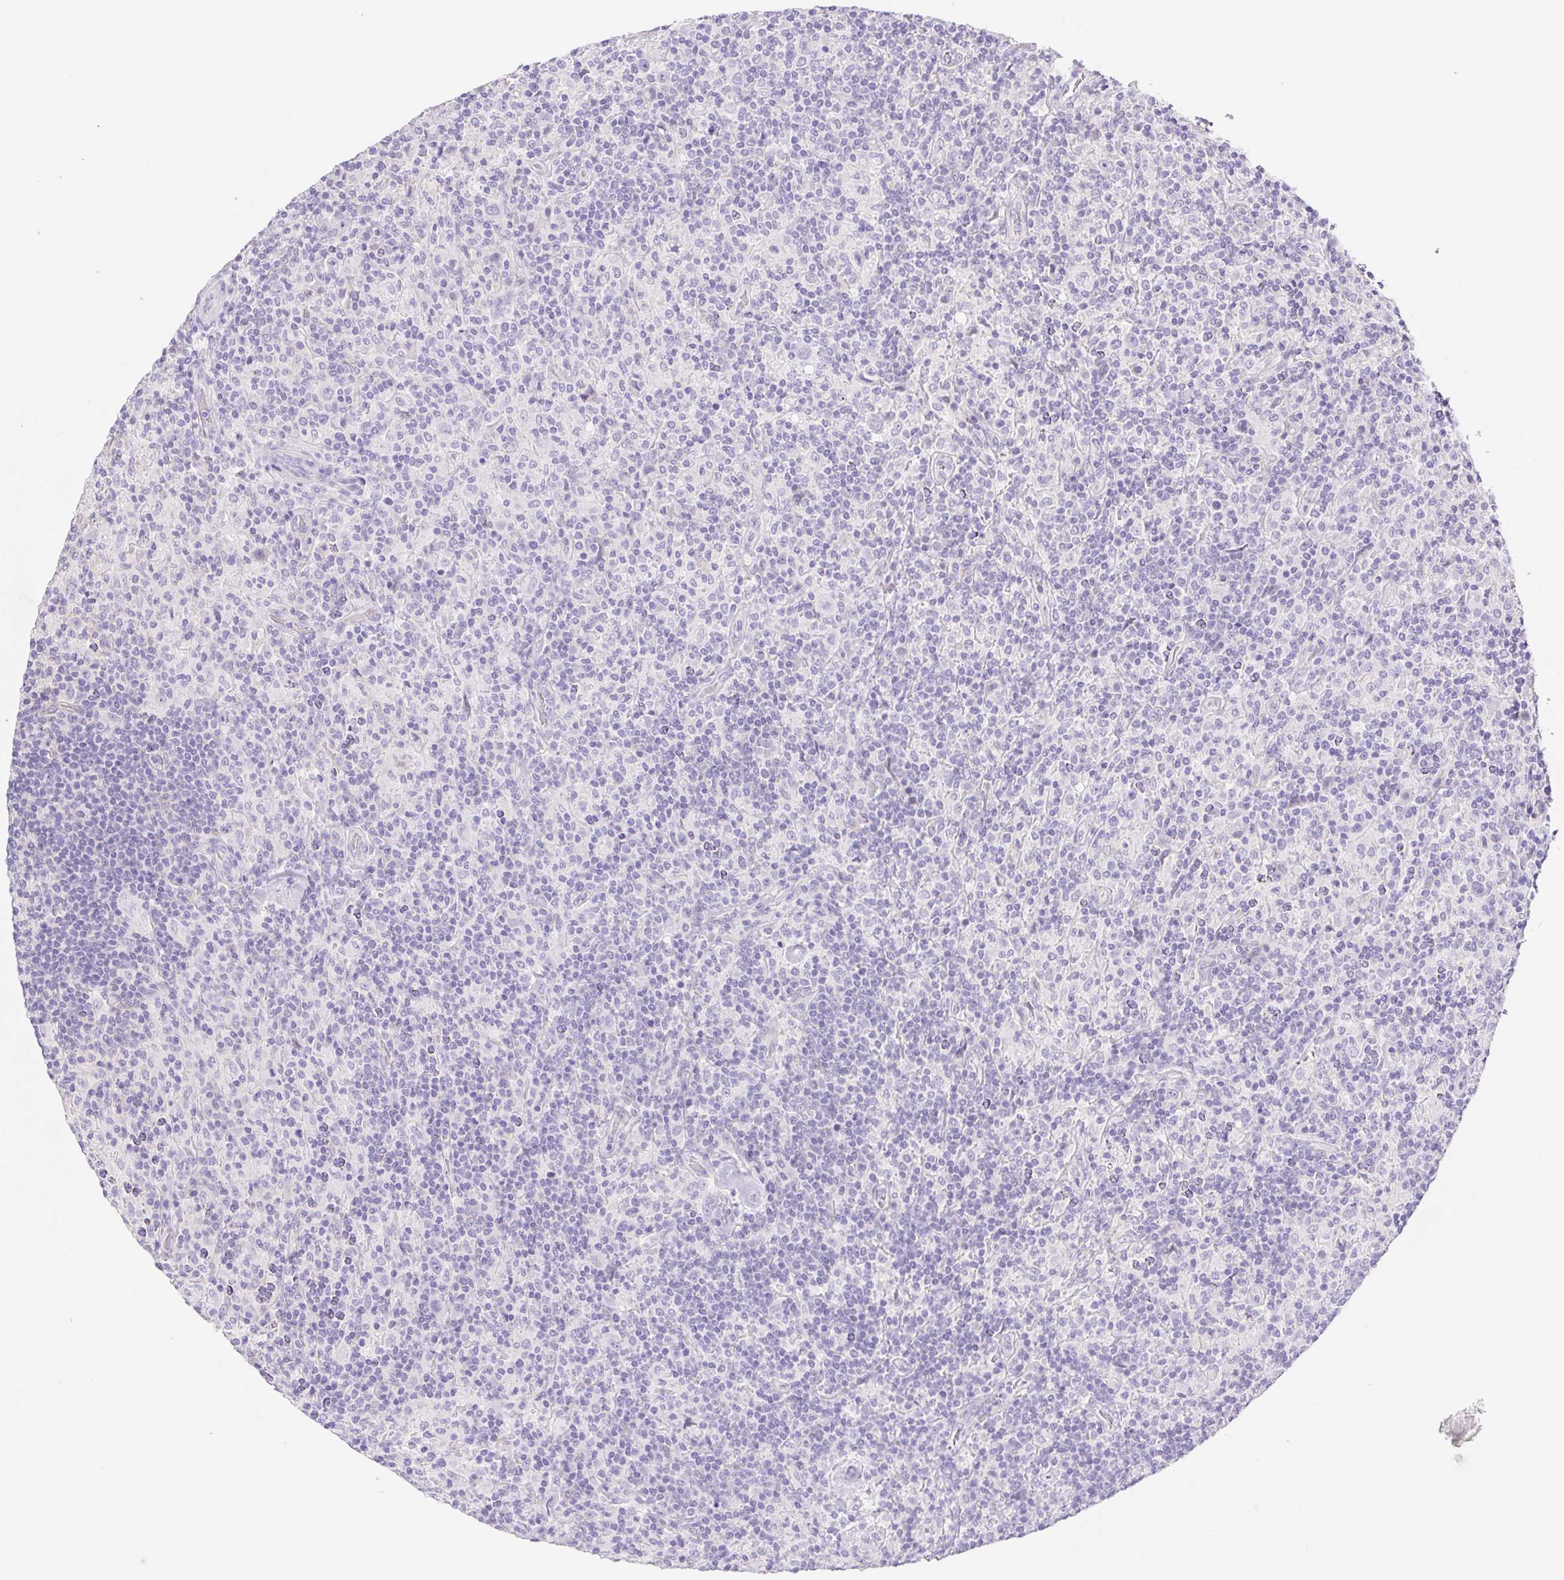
{"staining": {"intensity": "negative", "quantity": "none", "location": "none"}, "tissue": "lymphoma", "cell_type": "Tumor cells", "image_type": "cancer", "snomed": [{"axis": "morphology", "description": "Hodgkin's disease, NOS"}, {"axis": "topography", "description": "Lymph node"}], "caption": "Immunohistochemistry (IHC) histopathology image of neoplastic tissue: lymphoma stained with DAB (3,3'-diaminobenzidine) displays no significant protein expression in tumor cells.", "gene": "PNLIP", "patient": {"sex": "male", "age": 70}}